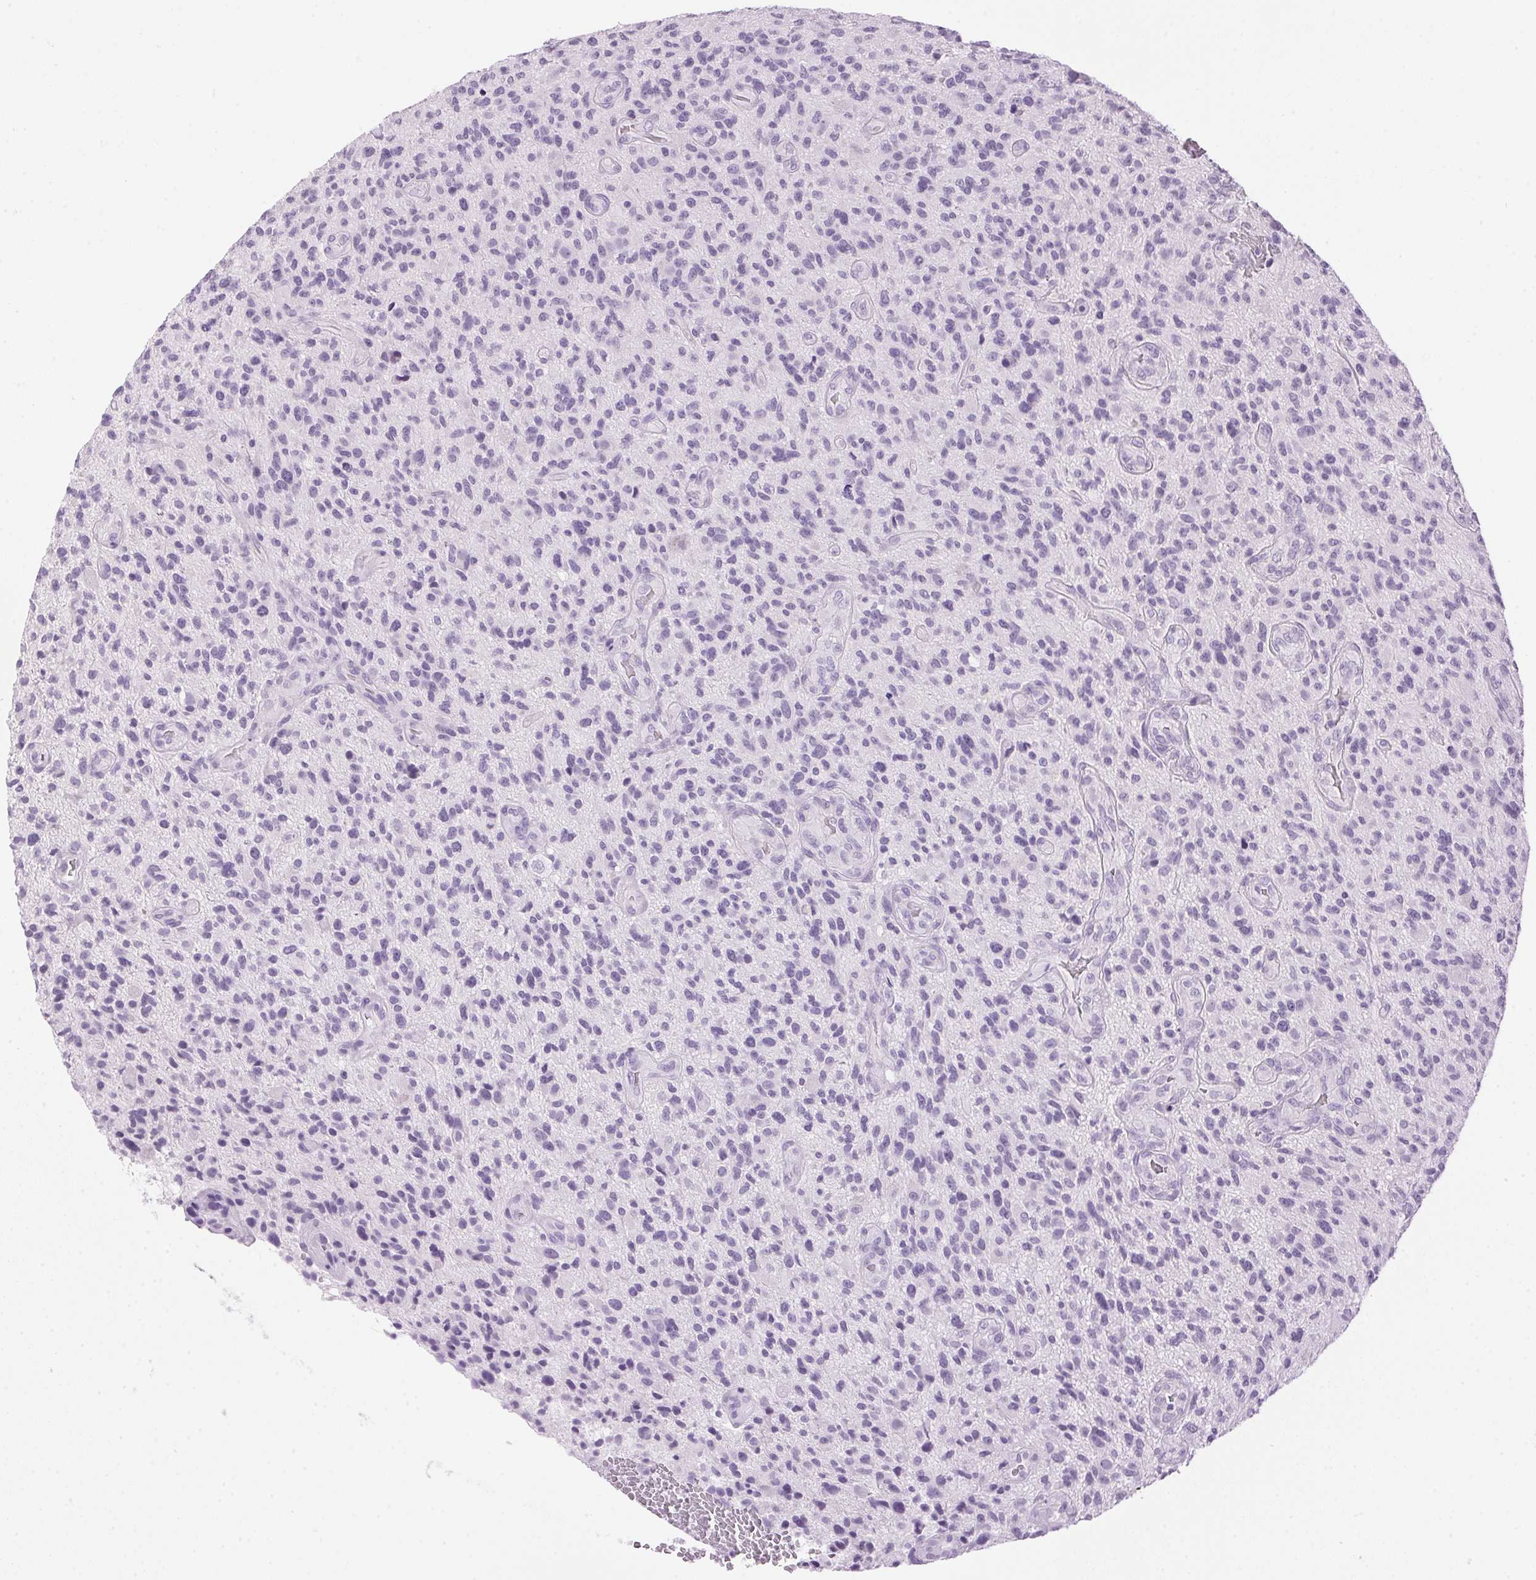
{"staining": {"intensity": "negative", "quantity": "none", "location": "none"}, "tissue": "glioma", "cell_type": "Tumor cells", "image_type": "cancer", "snomed": [{"axis": "morphology", "description": "Glioma, malignant, High grade"}, {"axis": "topography", "description": "Brain"}], "caption": "A high-resolution histopathology image shows immunohistochemistry staining of high-grade glioma (malignant), which displays no significant positivity in tumor cells.", "gene": "SP7", "patient": {"sex": "male", "age": 47}}